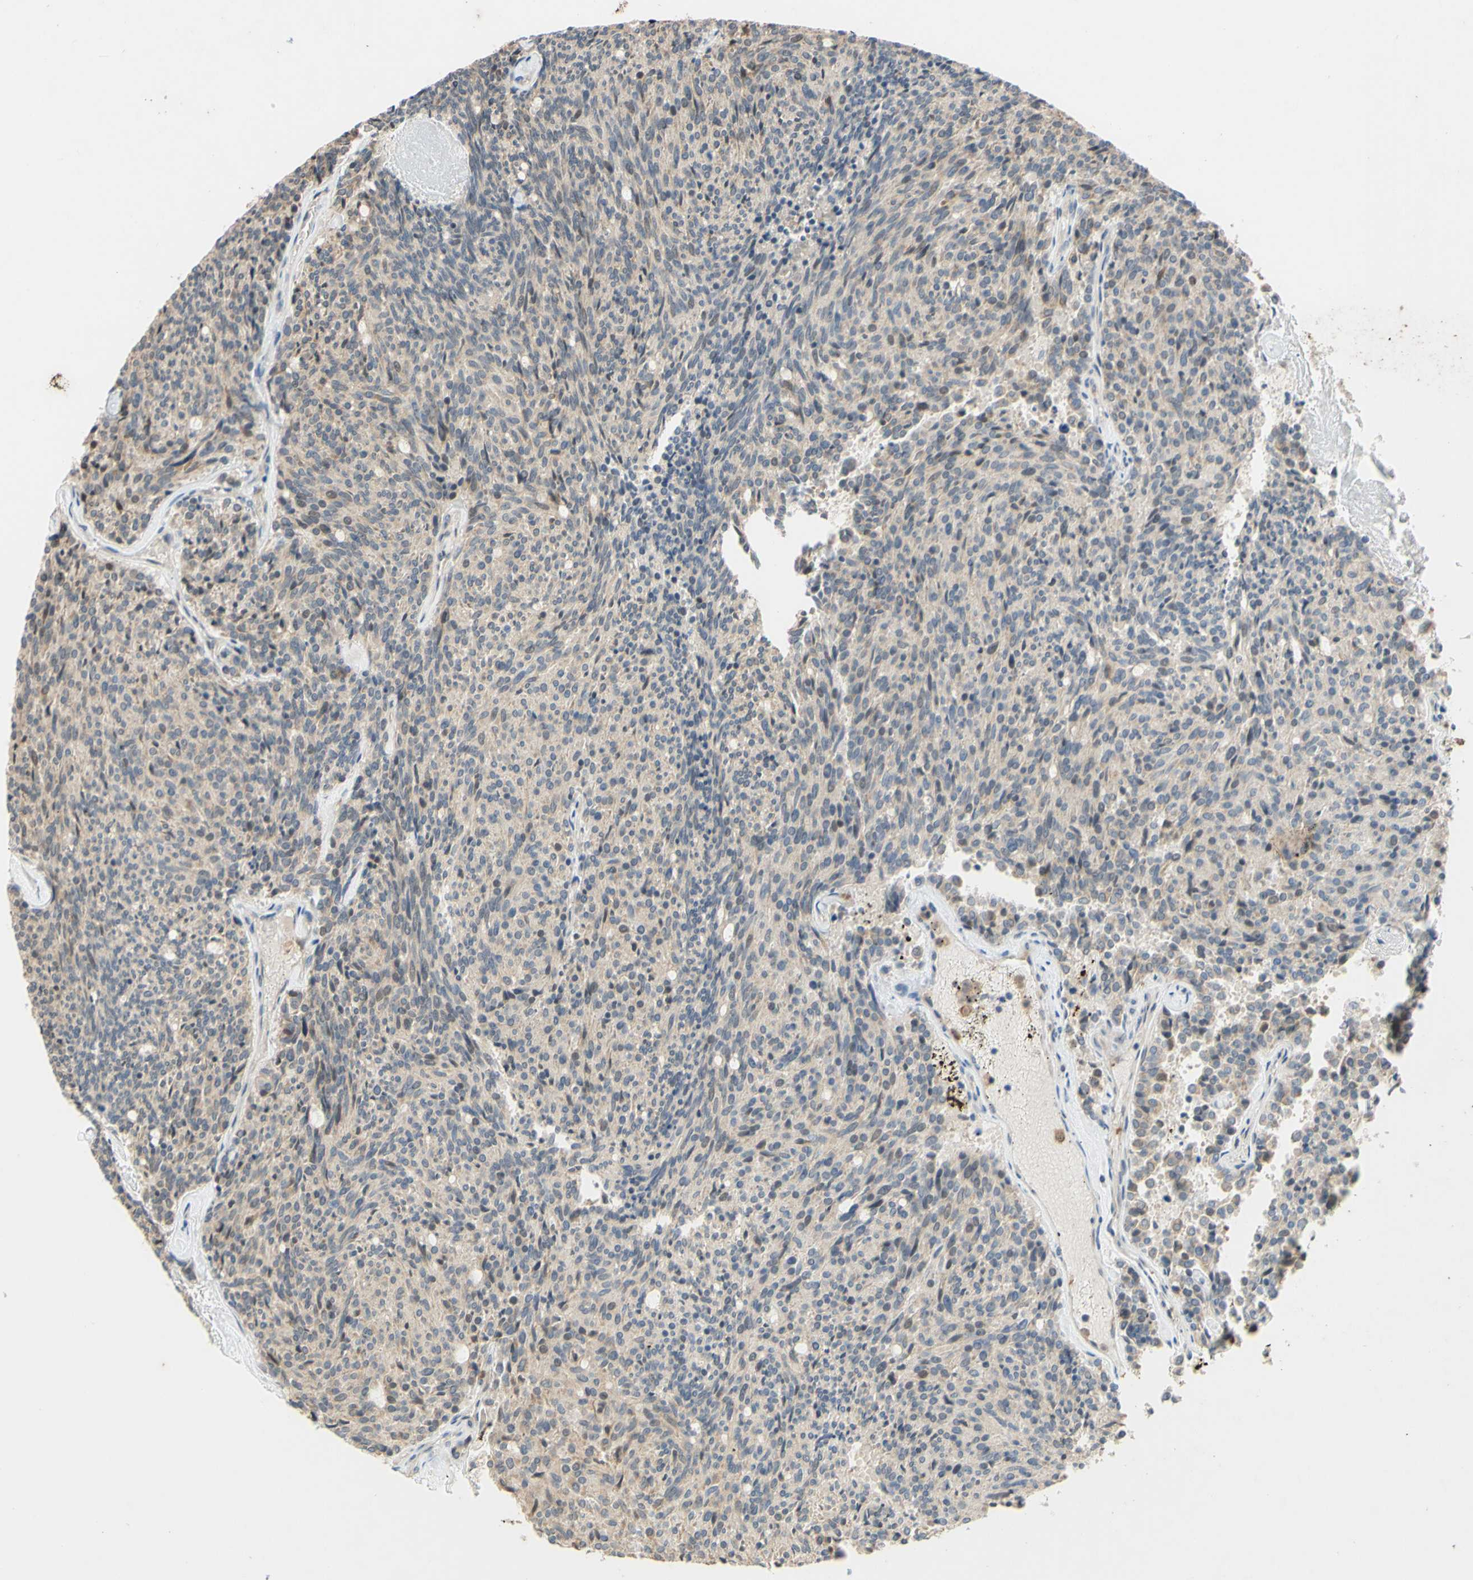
{"staining": {"intensity": "weak", "quantity": ">75%", "location": "cytoplasmic/membranous"}, "tissue": "carcinoid", "cell_type": "Tumor cells", "image_type": "cancer", "snomed": [{"axis": "morphology", "description": "Carcinoid, malignant, NOS"}, {"axis": "topography", "description": "Pancreas"}], "caption": "Tumor cells exhibit weak cytoplasmic/membranous expression in about >75% of cells in carcinoid. The staining is performed using DAB (3,3'-diaminobenzidine) brown chromogen to label protein expression. The nuclei are counter-stained blue using hematoxylin.", "gene": "GATA1", "patient": {"sex": "female", "age": 54}}